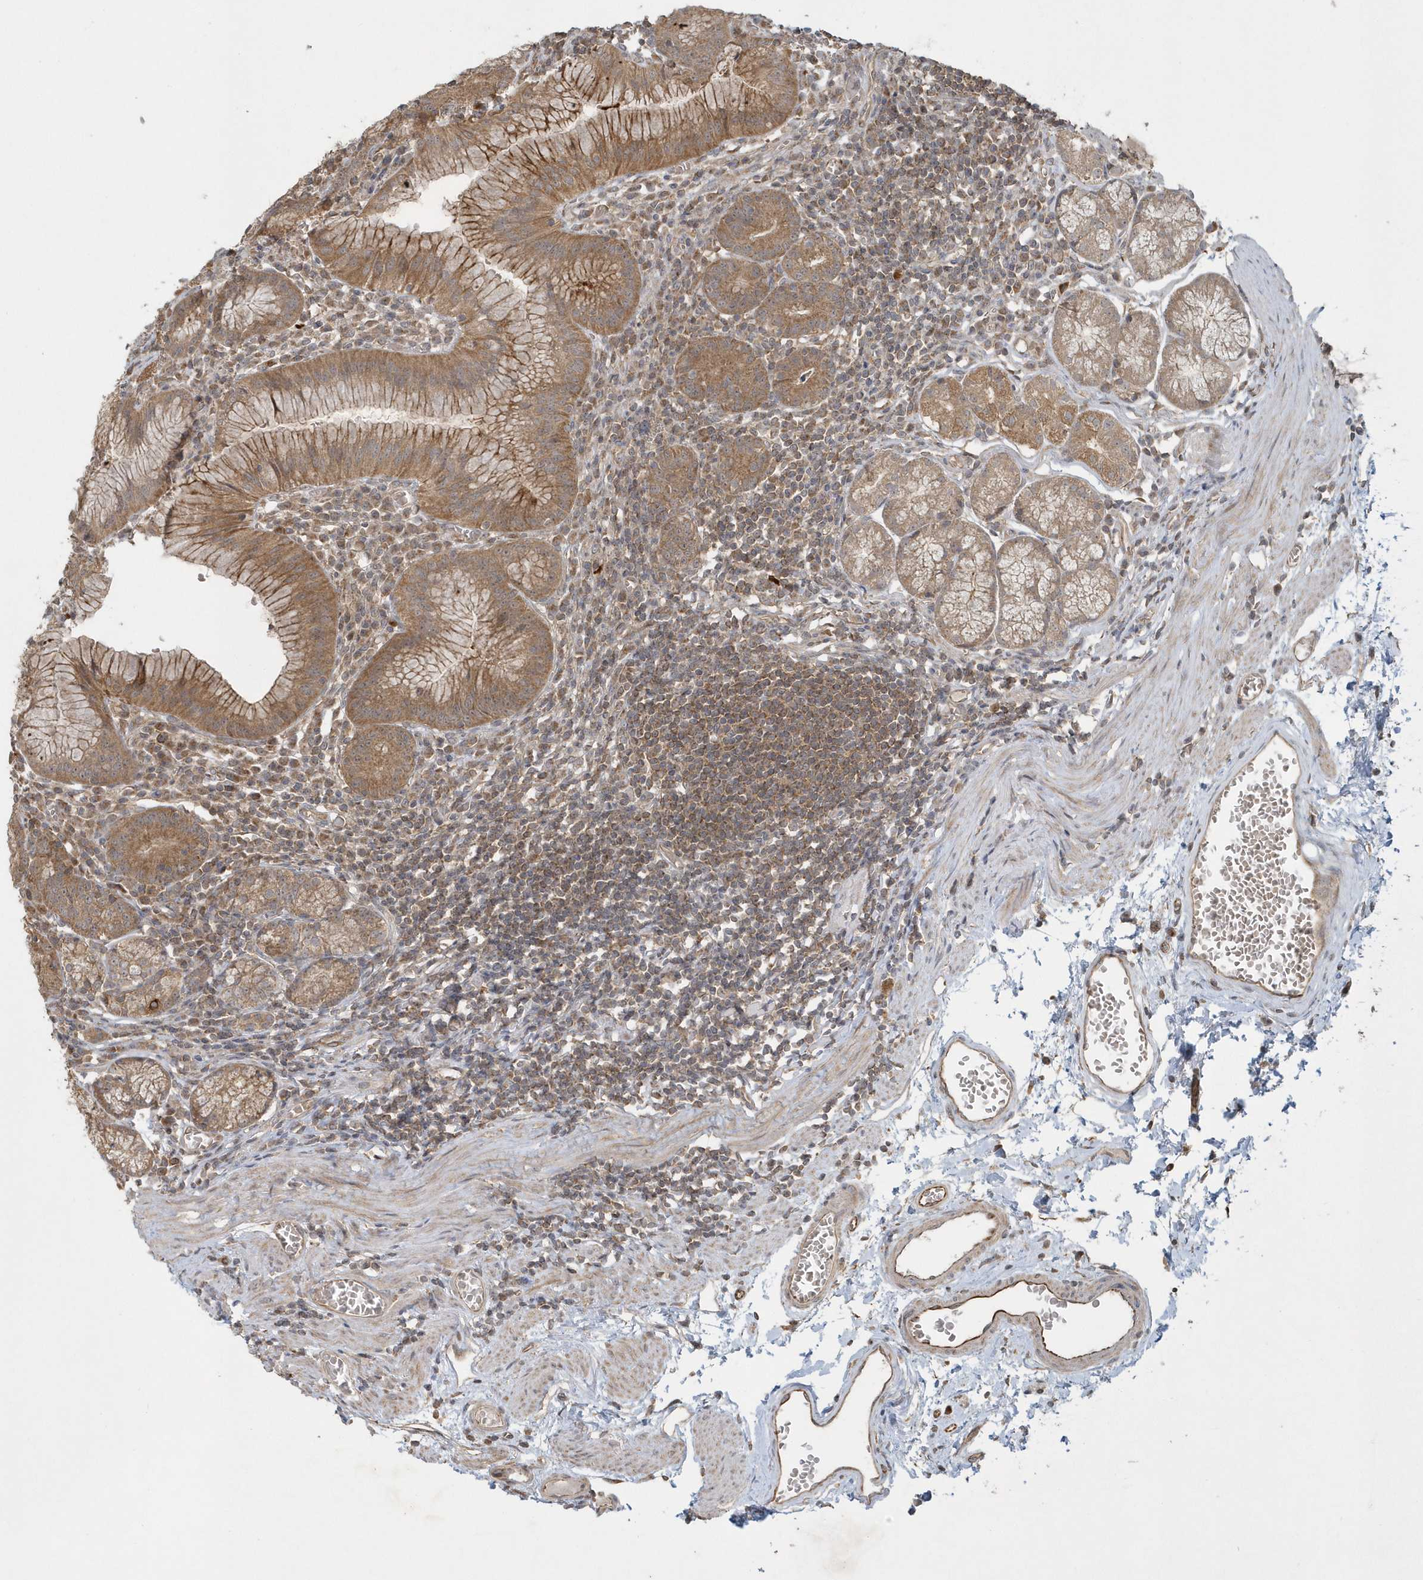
{"staining": {"intensity": "moderate", "quantity": ">75%", "location": "cytoplasmic/membranous"}, "tissue": "stomach", "cell_type": "Glandular cells", "image_type": "normal", "snomed": [{"axis": "morphology", "description": "Normal tissue, NOS"}, {"axis": "topography", "description": "Stomach"}], "caption": "Moderate cytoplasmic/membranous staining is seen in approximately >75% of glandular cells in benign stomach. (IHC, brightfield microscopy, high magnification).", "gene": "THG1L", "patient": {"sex": "male", "age": 55}}